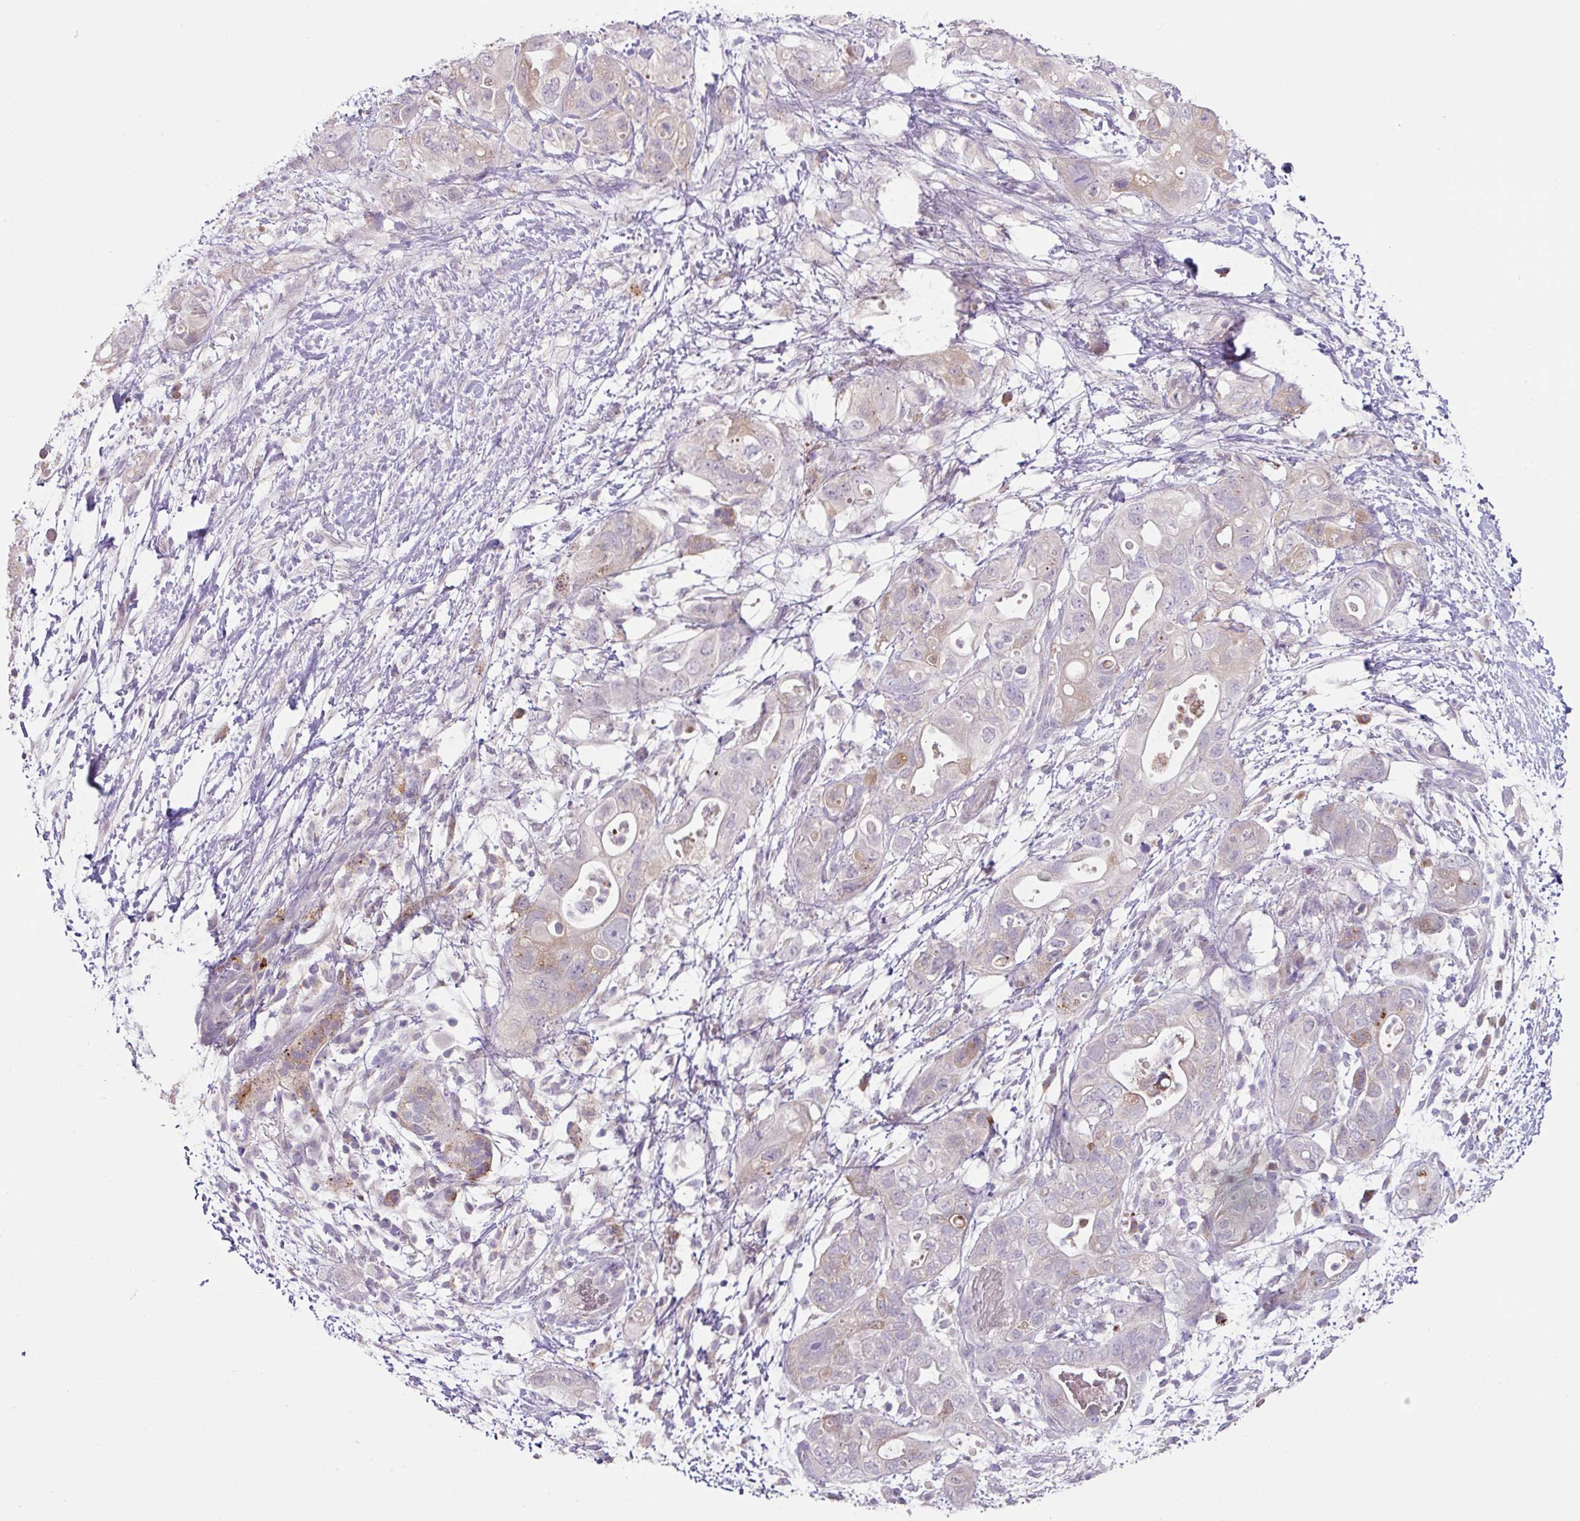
{"staining": {"intensity": "moderate", "quantity": "<25%", "location": "cytoplasmic/membranous"}, "tissue": "pancreatic cancer", "cell_type": "Tumor cells", "image_type": "cancer", "snomed": [{"axis": "morphology", "description": "Adenocarcinoma, NOS"}, {"axis": "topography", "description": "Pancreas"}], "caption": "Brown immunohistochemical staining in adenocarcinoma (pancreatic) demonstrates moderate cytoplasmic/membranous staining in about <25% of tumor cells.", "gene": "PLEKHH3", "patient": {"sex": "female", "age": 72}}